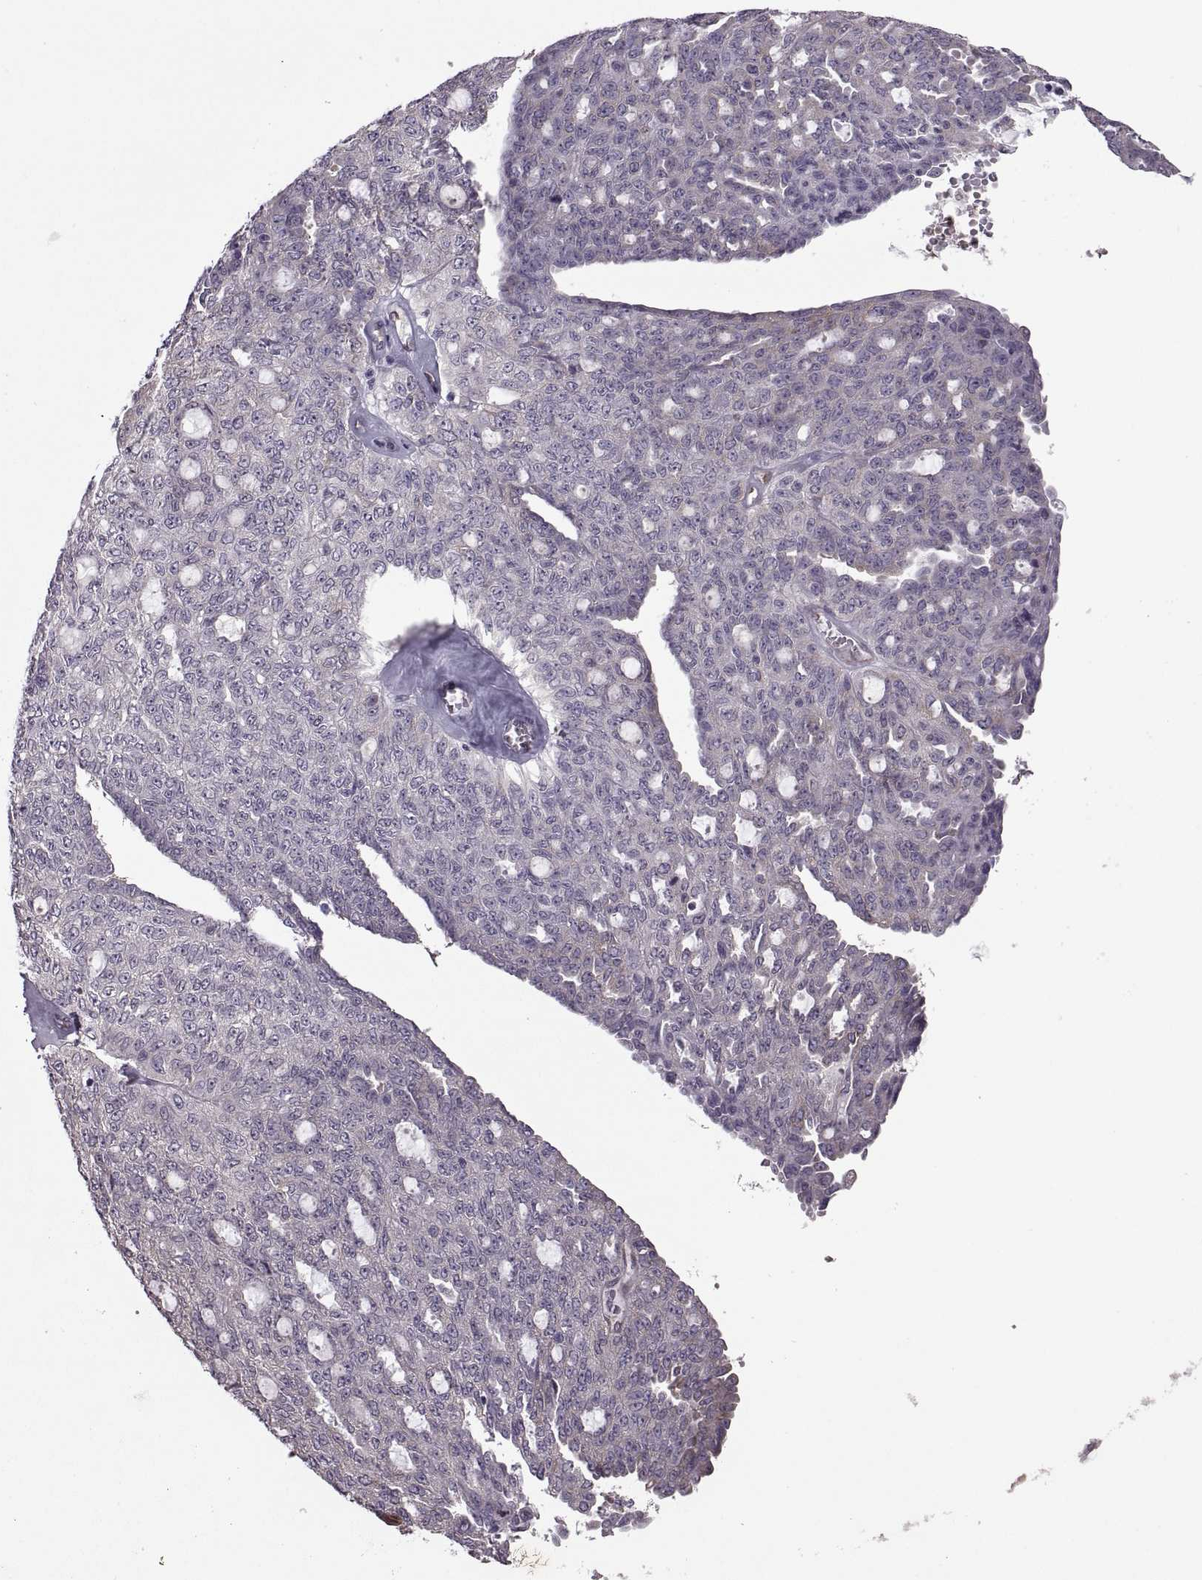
{"staining": {"intensity": "negative", "quantity": "none", "location": "none"}, "tissue": "ovarian cancer", "cell_type": "Tumor cells", "image_type": "cancer", "snomed": [{"axis": "morphology", "description": "Cystadenocarcinoma, serous, NOS"}, {"axis": "topography", "description": "Ovary"}], "caption": "Histopathology image shows no significant protein expression in tumor cells of ovarian cancer.", "gene": "PABPC1", "patient": {"sex": "female", "age": 71}}